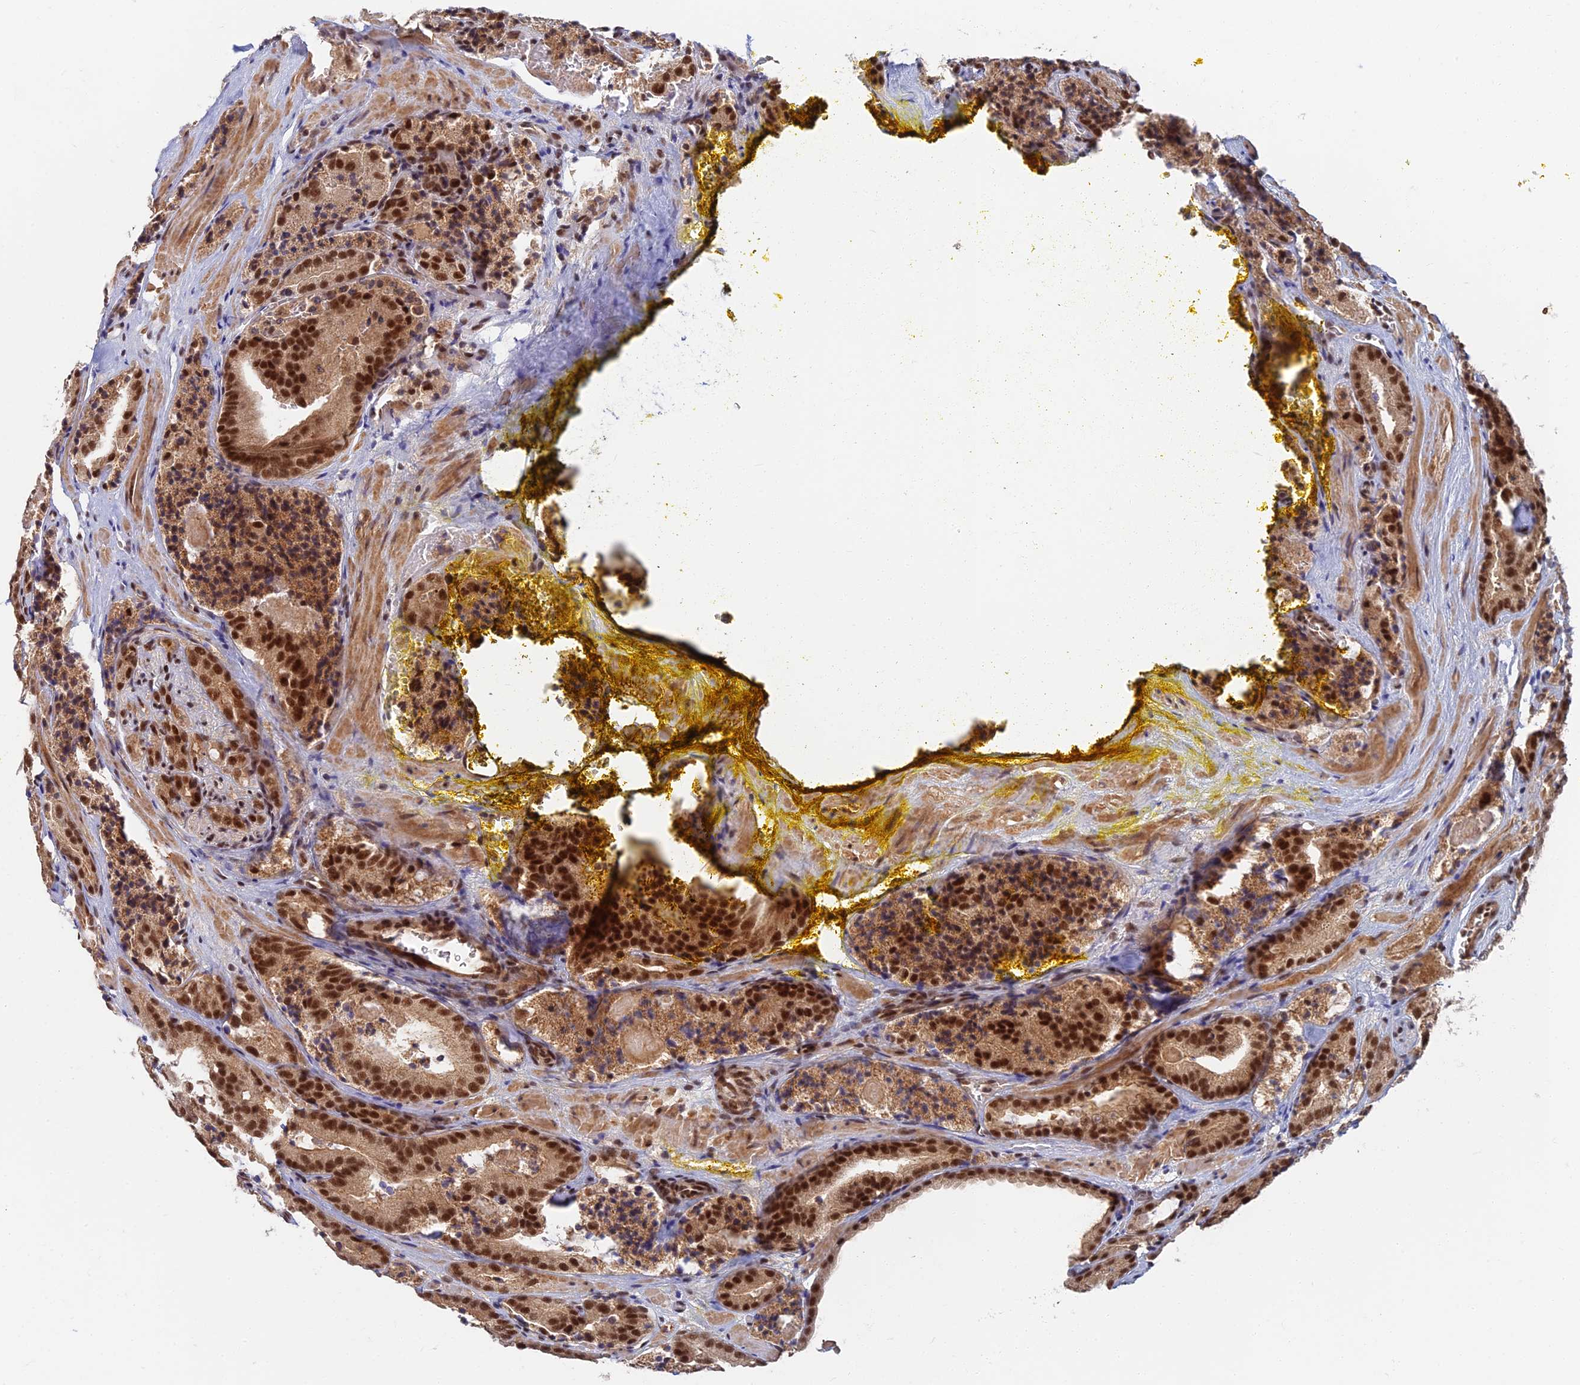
{"staining": {"intensity": "strong", "quantity": ">75%", "location": "cytoplasmic/membranous,nuclear"}, "tissue": "prostate cancer", "cell_type": "Tumor cells", "image_type": "cancer", "snomed": [{"axis": "morphology", "description": "Adenocarcinoma, High grade"}, {"axis": "topography", "description": "Prostate"}], "caption": "A high-resolution photomicrograph shows immunohistochemistry staining of prostate high-grade adenocarcinoma, which reveals strong cytoplasmic/membranous and nuclear staining in about >75% of tumor cells. (Brightfield microscopy of DAB IHC at high magnification).", "gene": "TCEA2", "patient": {"sex": "male", "age": 57}}